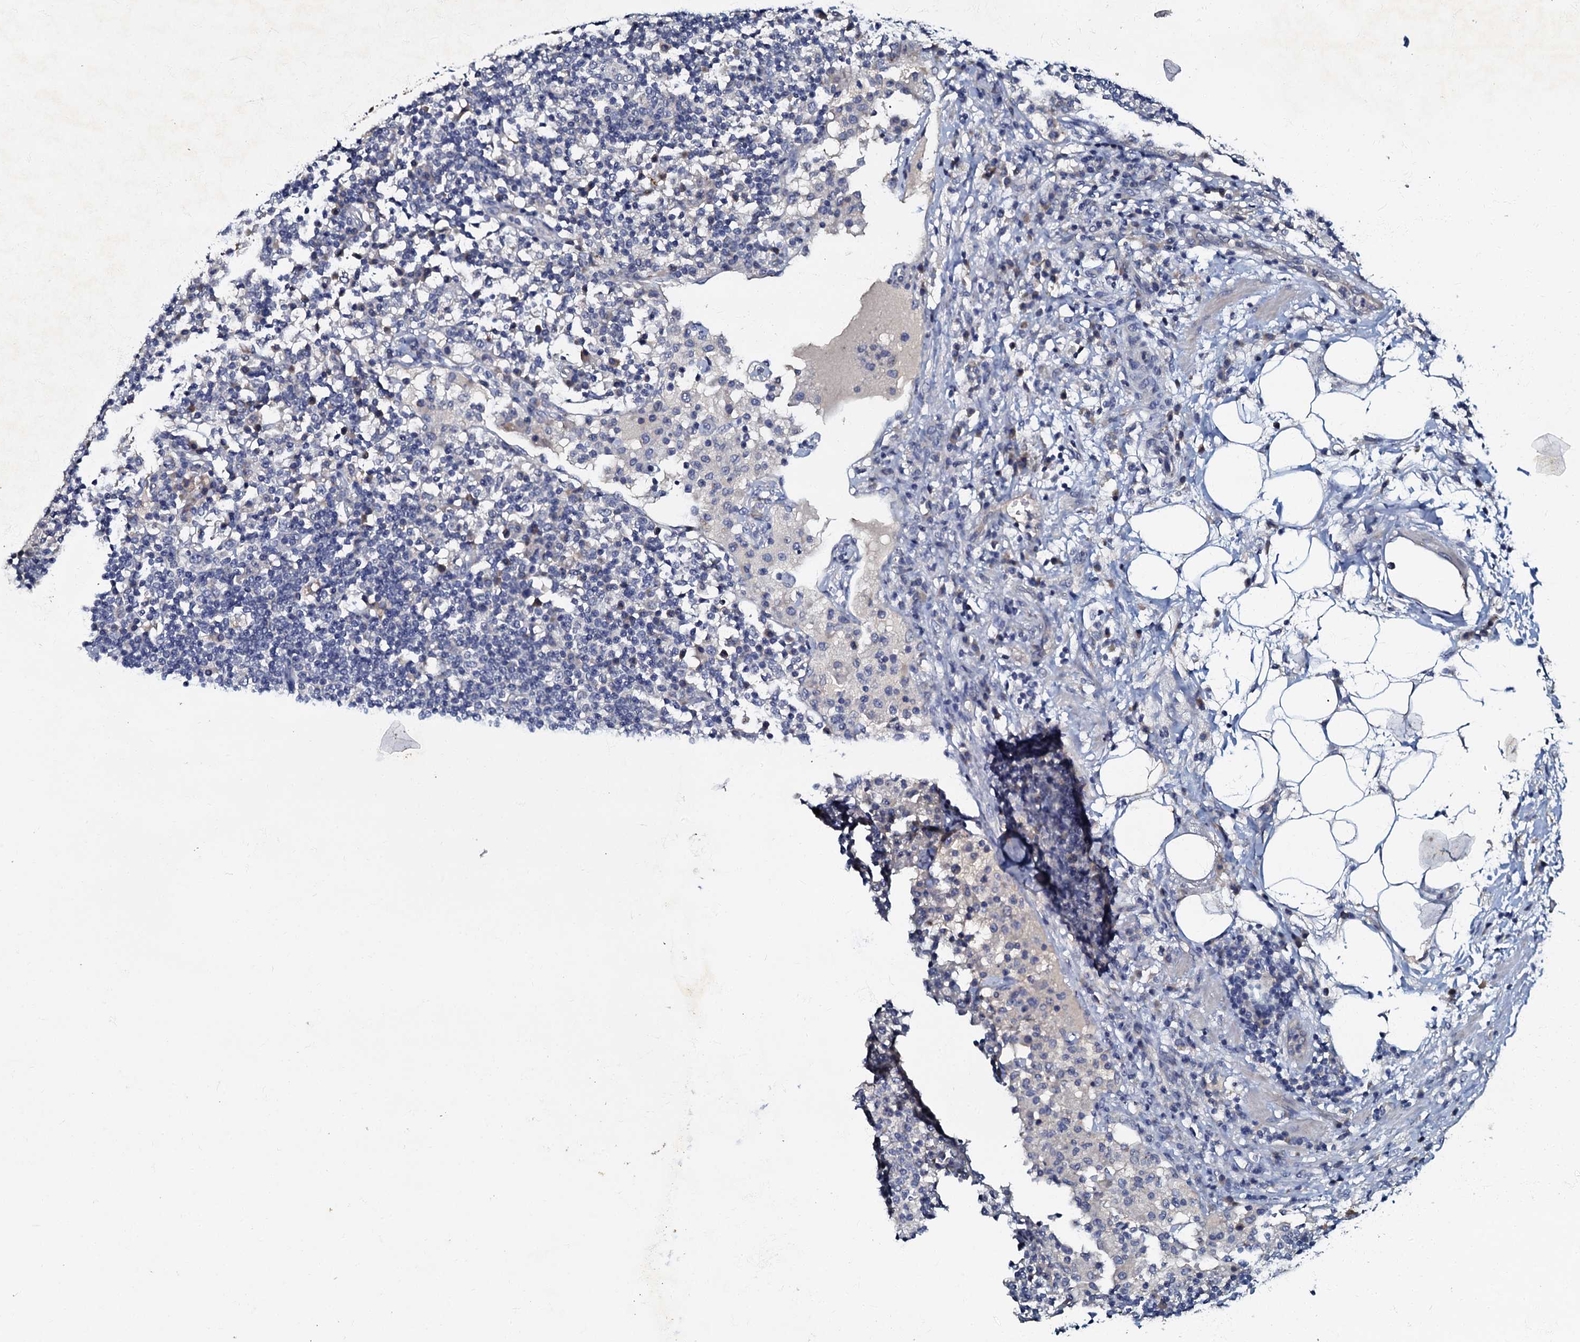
{"staining": {"intensity": "negative", "quantity": "none", "location": "none"}, "tissue": "lymph node", "cell_type": "Non-germinal center cells", "image_type": "normal", "snomed": [{"axis": "morphology", "description": "Normal tissue, NOS"}, {"axis": "topography", "description": "Lymph node"}], "caption": "Immunohistochemistry (IHC) image of benign human lymph node stained for a protein (brown), which shows no positivity in non-germinal center cells.", "gene": "OLAH", "patient": {"sex": "female", "age": 53}}